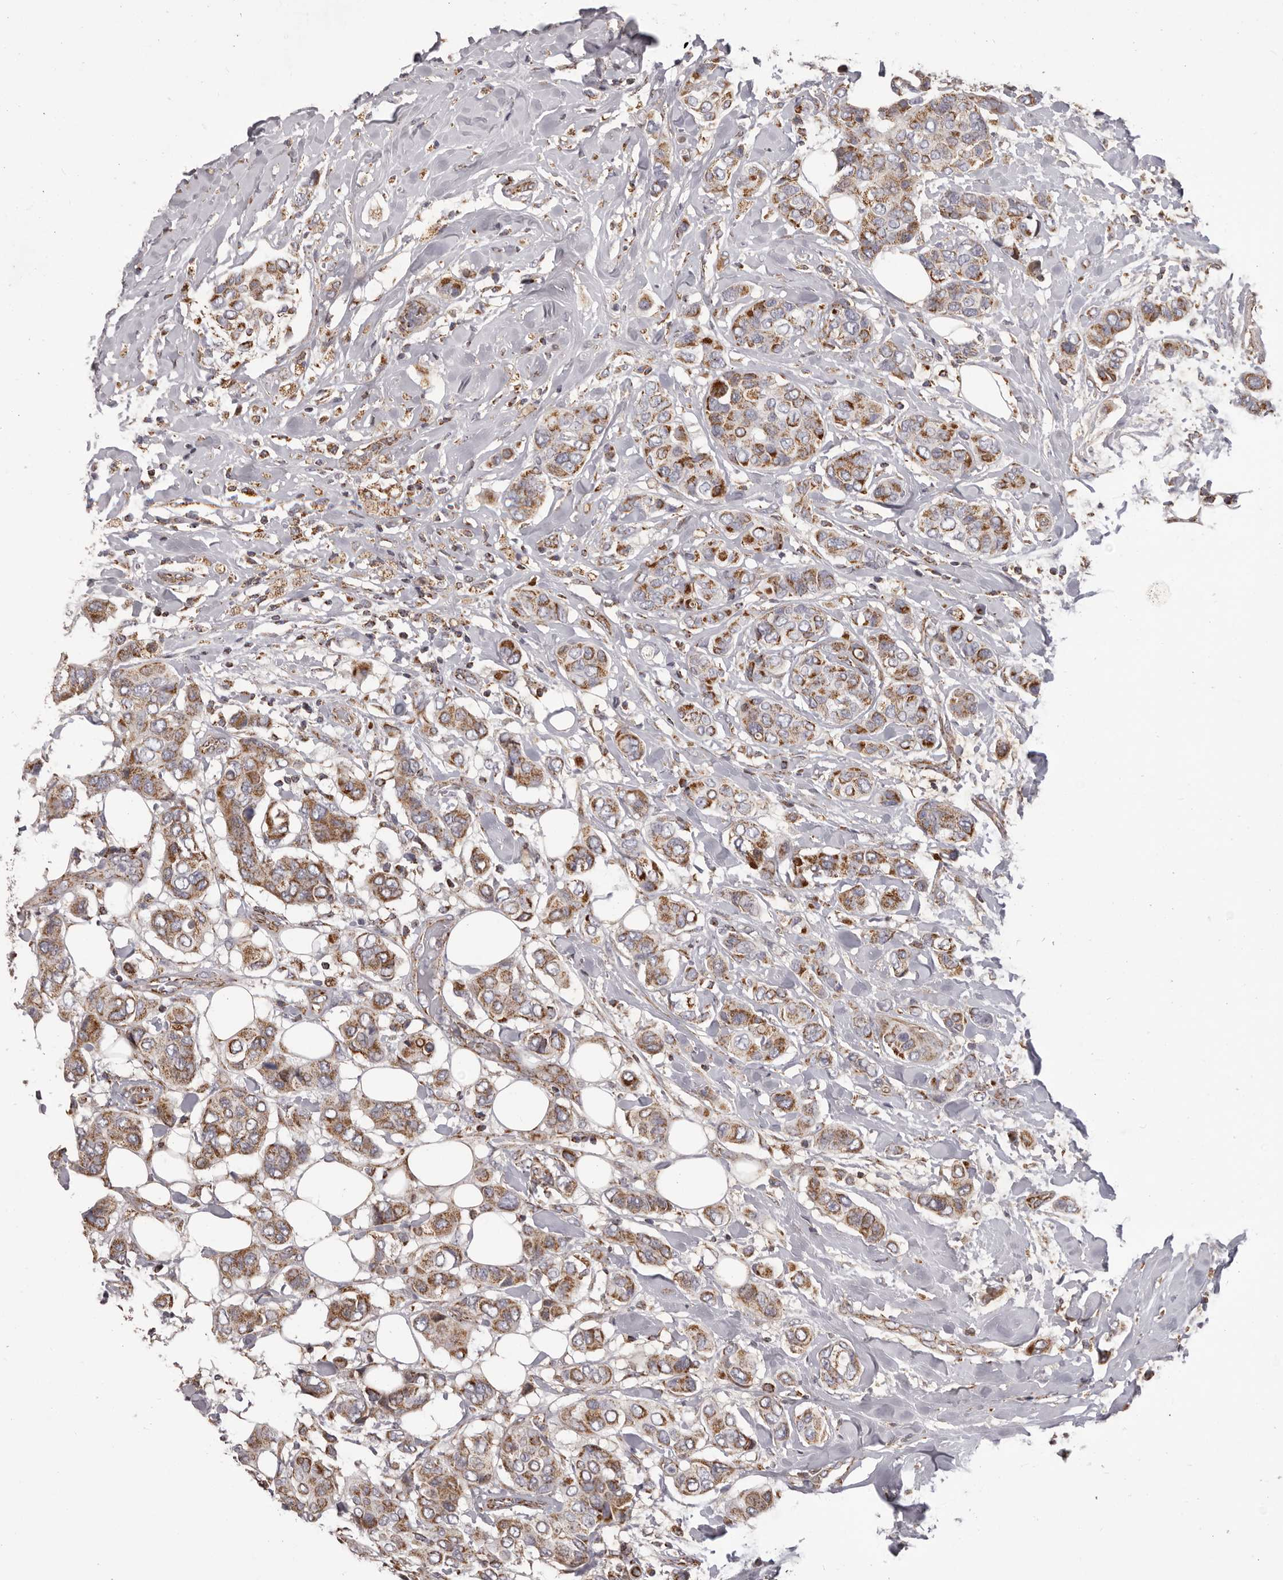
{"staining": {"intensity": "strong", "quantity": ">75%", "location": "cytoplasmic/membranous"}, "tissue": "breast cancer", "cell_type": "Tumor cells", "image_type": "cancer", "snomed": [{"axis": "morphology", "description": "Lobular carcinoma"}, {"axis": "topography", "description": "Breast"}], "caption": "About >75% of tumor cells in breast cancer (lobular carcinoma) exhibit strong cytoplasmic/membranous protein positivity as visualized by brown immunohistochemical staining.", "gene": "CHRM2", "patient": {"sex": "female", "age": 51}}